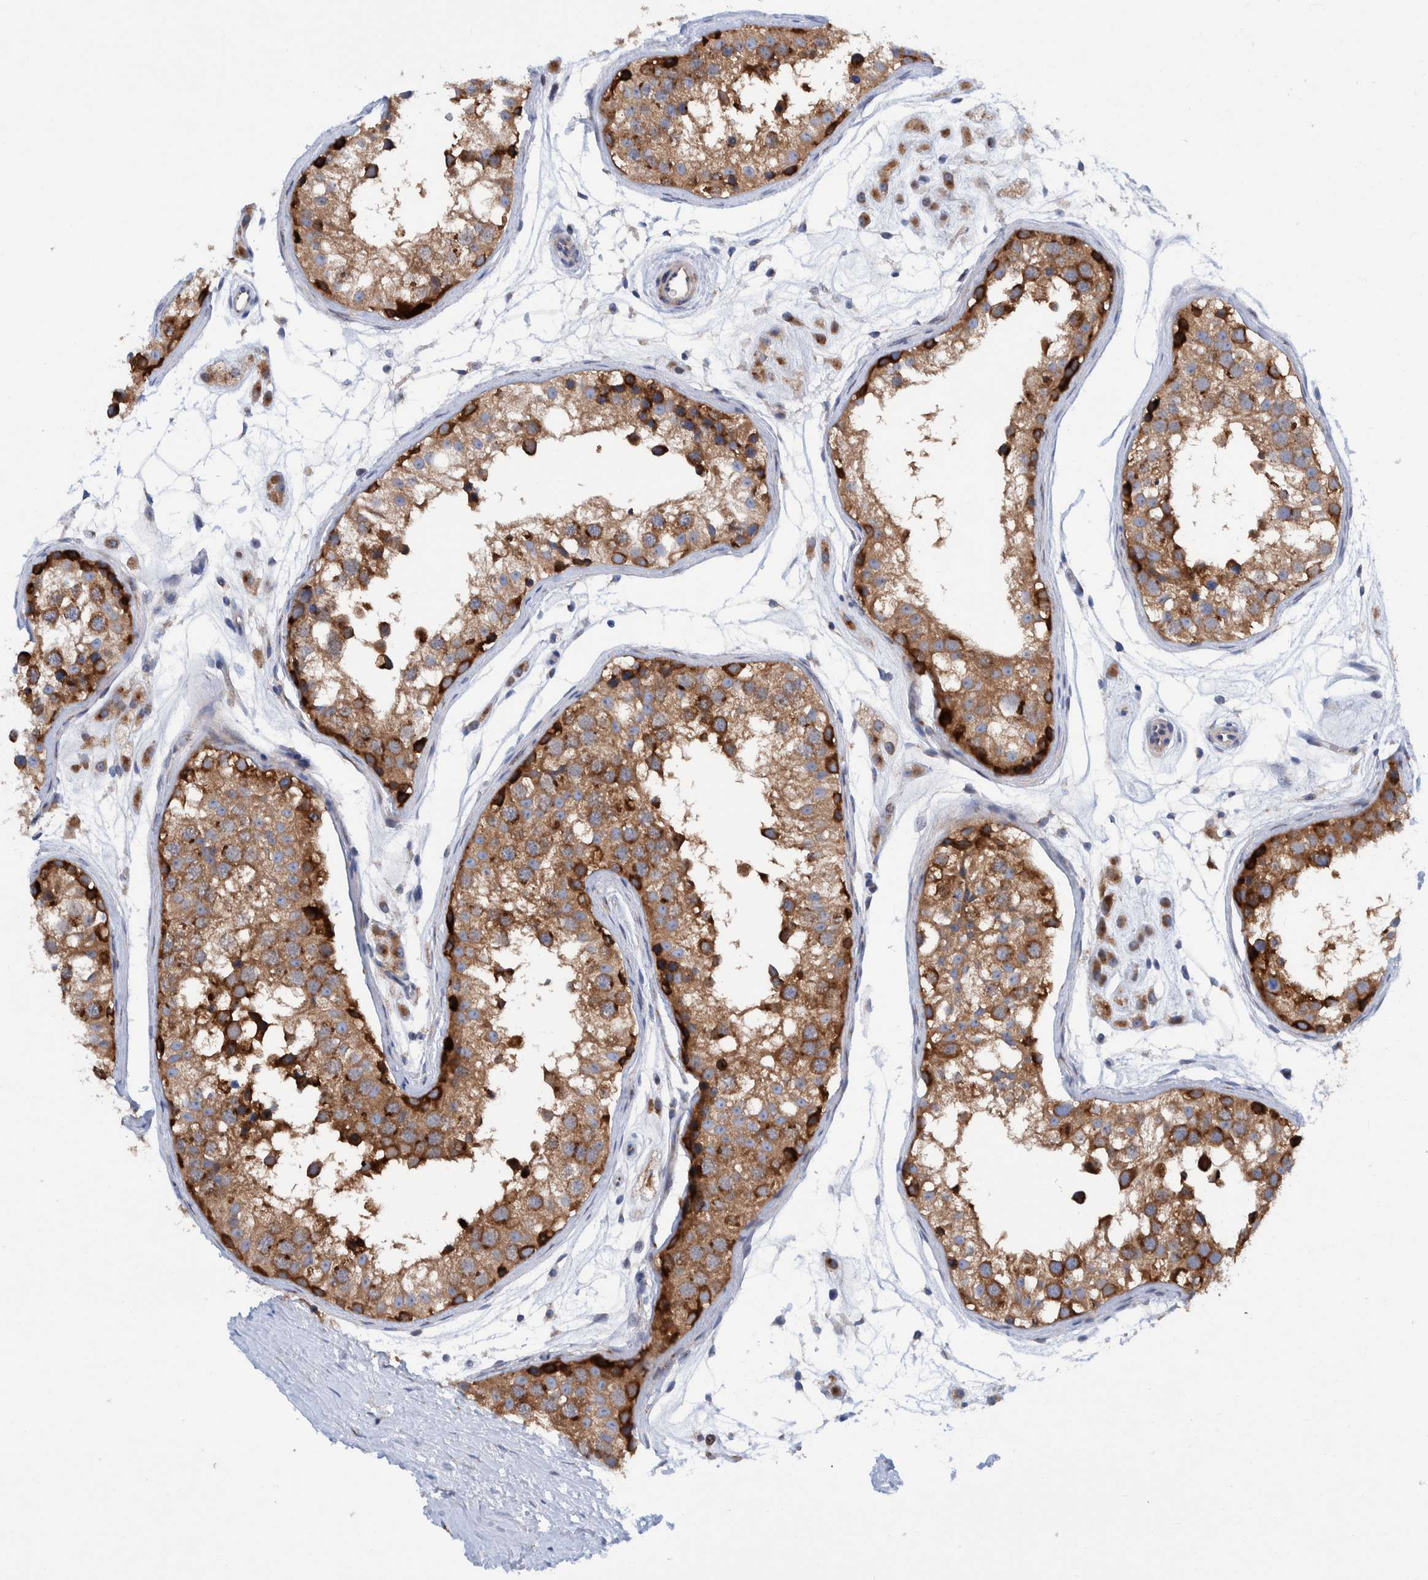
{"staining": {"intensity": "strong", "quantity": ">75%", "location": "cytoplasmic/membranous"}, "tissue": "testis", "cell_type": "Cells in seminiferous ducts", "image_type": "normal", "snomed": [{"axis": "morphology", "description": "Normal tissue, NOS"}, {"axis": "morphology", "description": "Adenocarcinoma, metastatic, NOS"}, {"axis": "topography", "description": "Testis"}], "caption": "IHC micrograph of normal testis: testis stained using IHC reveals high levels of strong protein expression localized specifically in the cytoplasmic/membranous of cells in seminiferous ducts, appearing as a cytoplasmic/membranous brown color.", "gene": "TRIM58", "patient": {"sex": "male", "age": 26}}